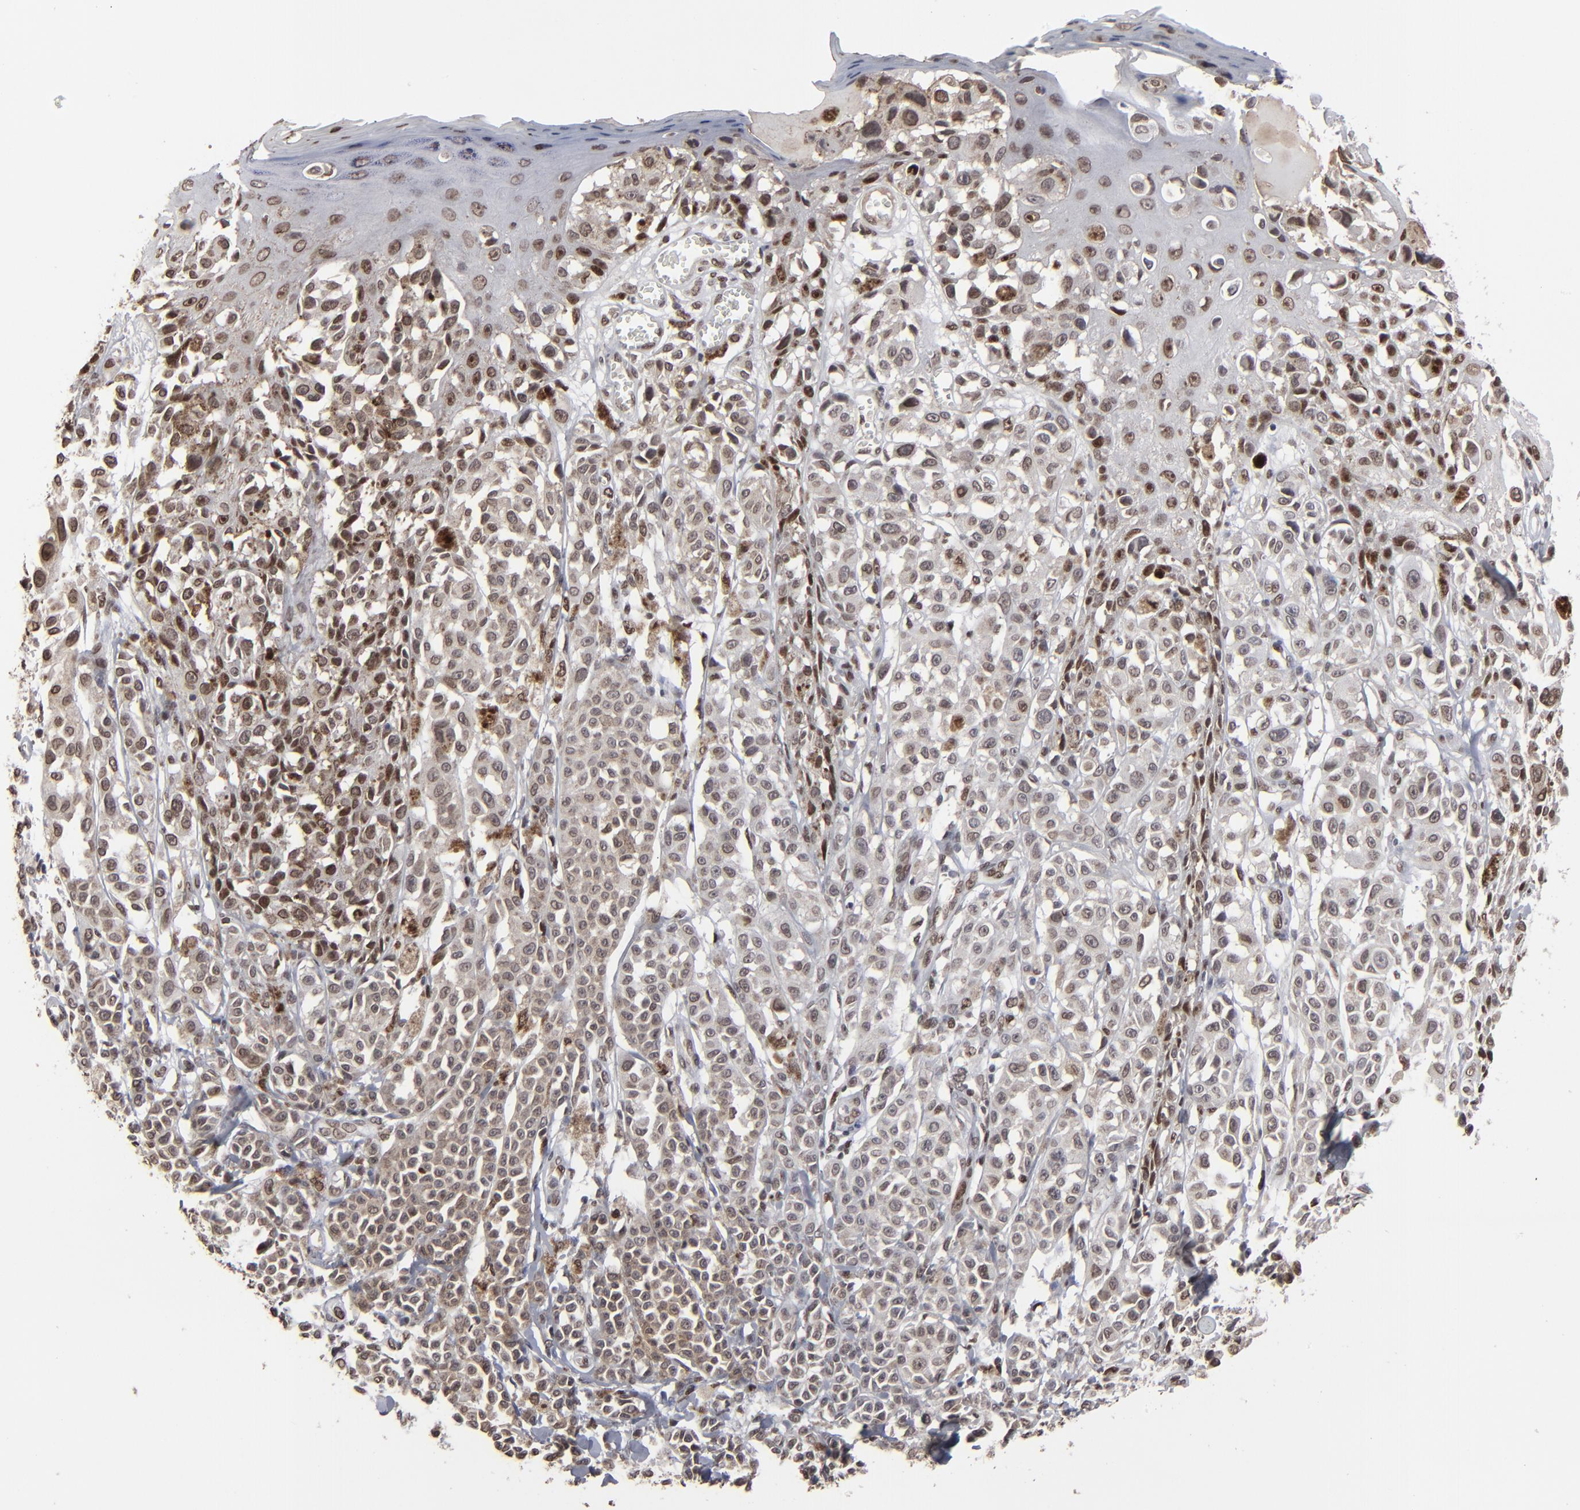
{"staining": {"intensity": "moderate", "quantity": "25%-75%", "location": "nuclear"}, "tissue": "melanoma", "cell_type": "Tumor cells", "image_type": "cancer", "snomed": [{"axis": "morphology", "description": "Malignant melanoma, NOS"}, {"axis": "topography", "description": "Skin"}], "caption": "A high-resolution photomicrograph shows IHC staining of malignant melanoma, which shows moderate nuclear positivity in about 25%-75% of tumor cells. (brown staining indicates protein expression, while blue staining denotes nuclei).", "gene": "BAZ1A", "patient": {"sex": "female", "age": 38}}